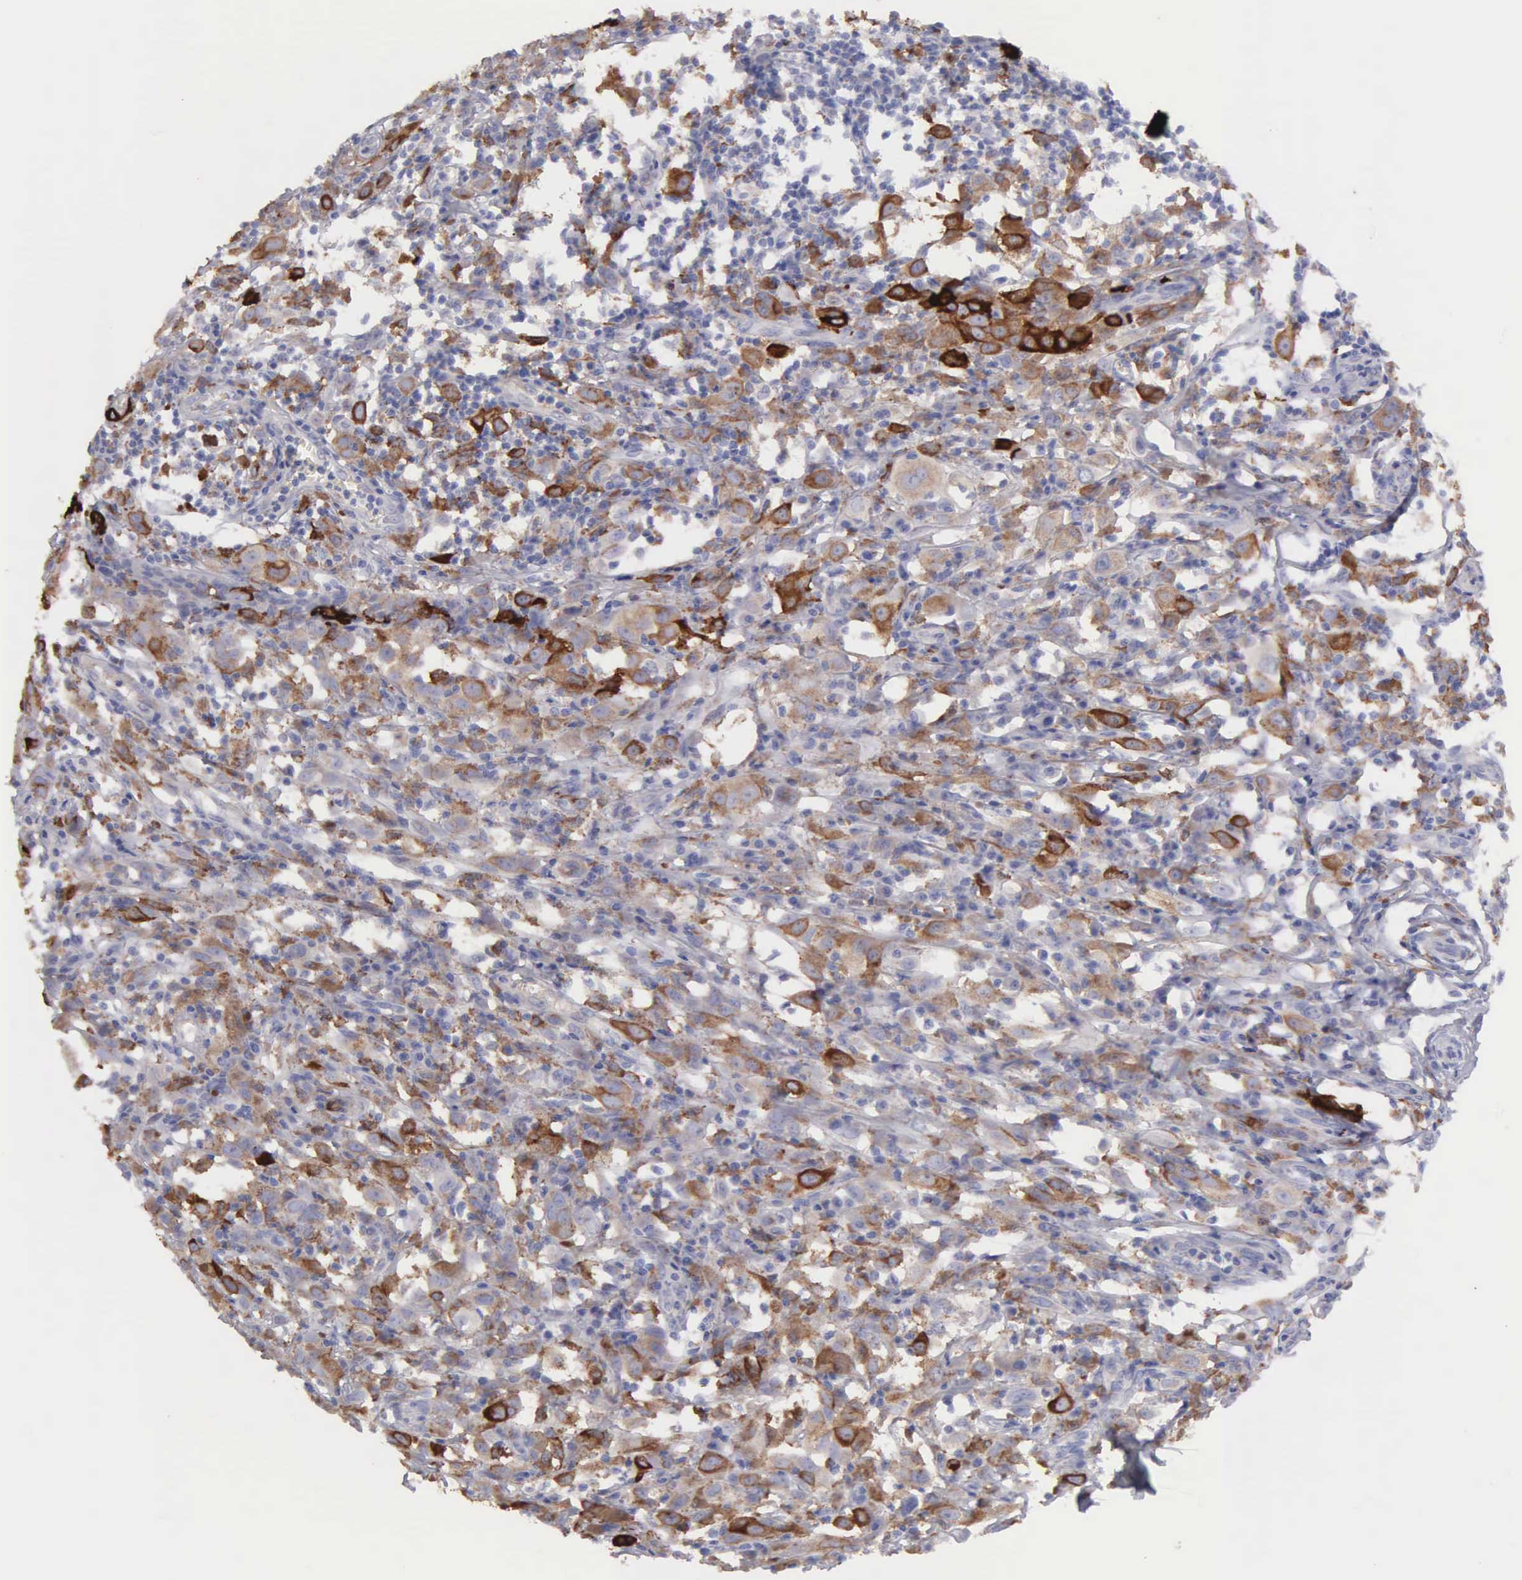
{"staining": {"intensity": "moderate", "quantity": "25%-75%", "location": "cytoplasmic/membranous"}, "tissue": "melanoma", "cell_type": "Tumor cells", "image_type": "cancer", "snomed": [{"axis": "morphology", "description": "Malignant melanoma, NOS"}, {"axis": "topography", "description": "Skin"}], "caption": "Immunohistochemistry photomicrograph of malignant melanoma stained for a protein (brown), which exhibits medium levels of moderate cytoplasmic/membranous staining in about 25%-75% of tumor cells.", "gene": "TYRP1", "patient": {"sex": "female", "age": 52}}